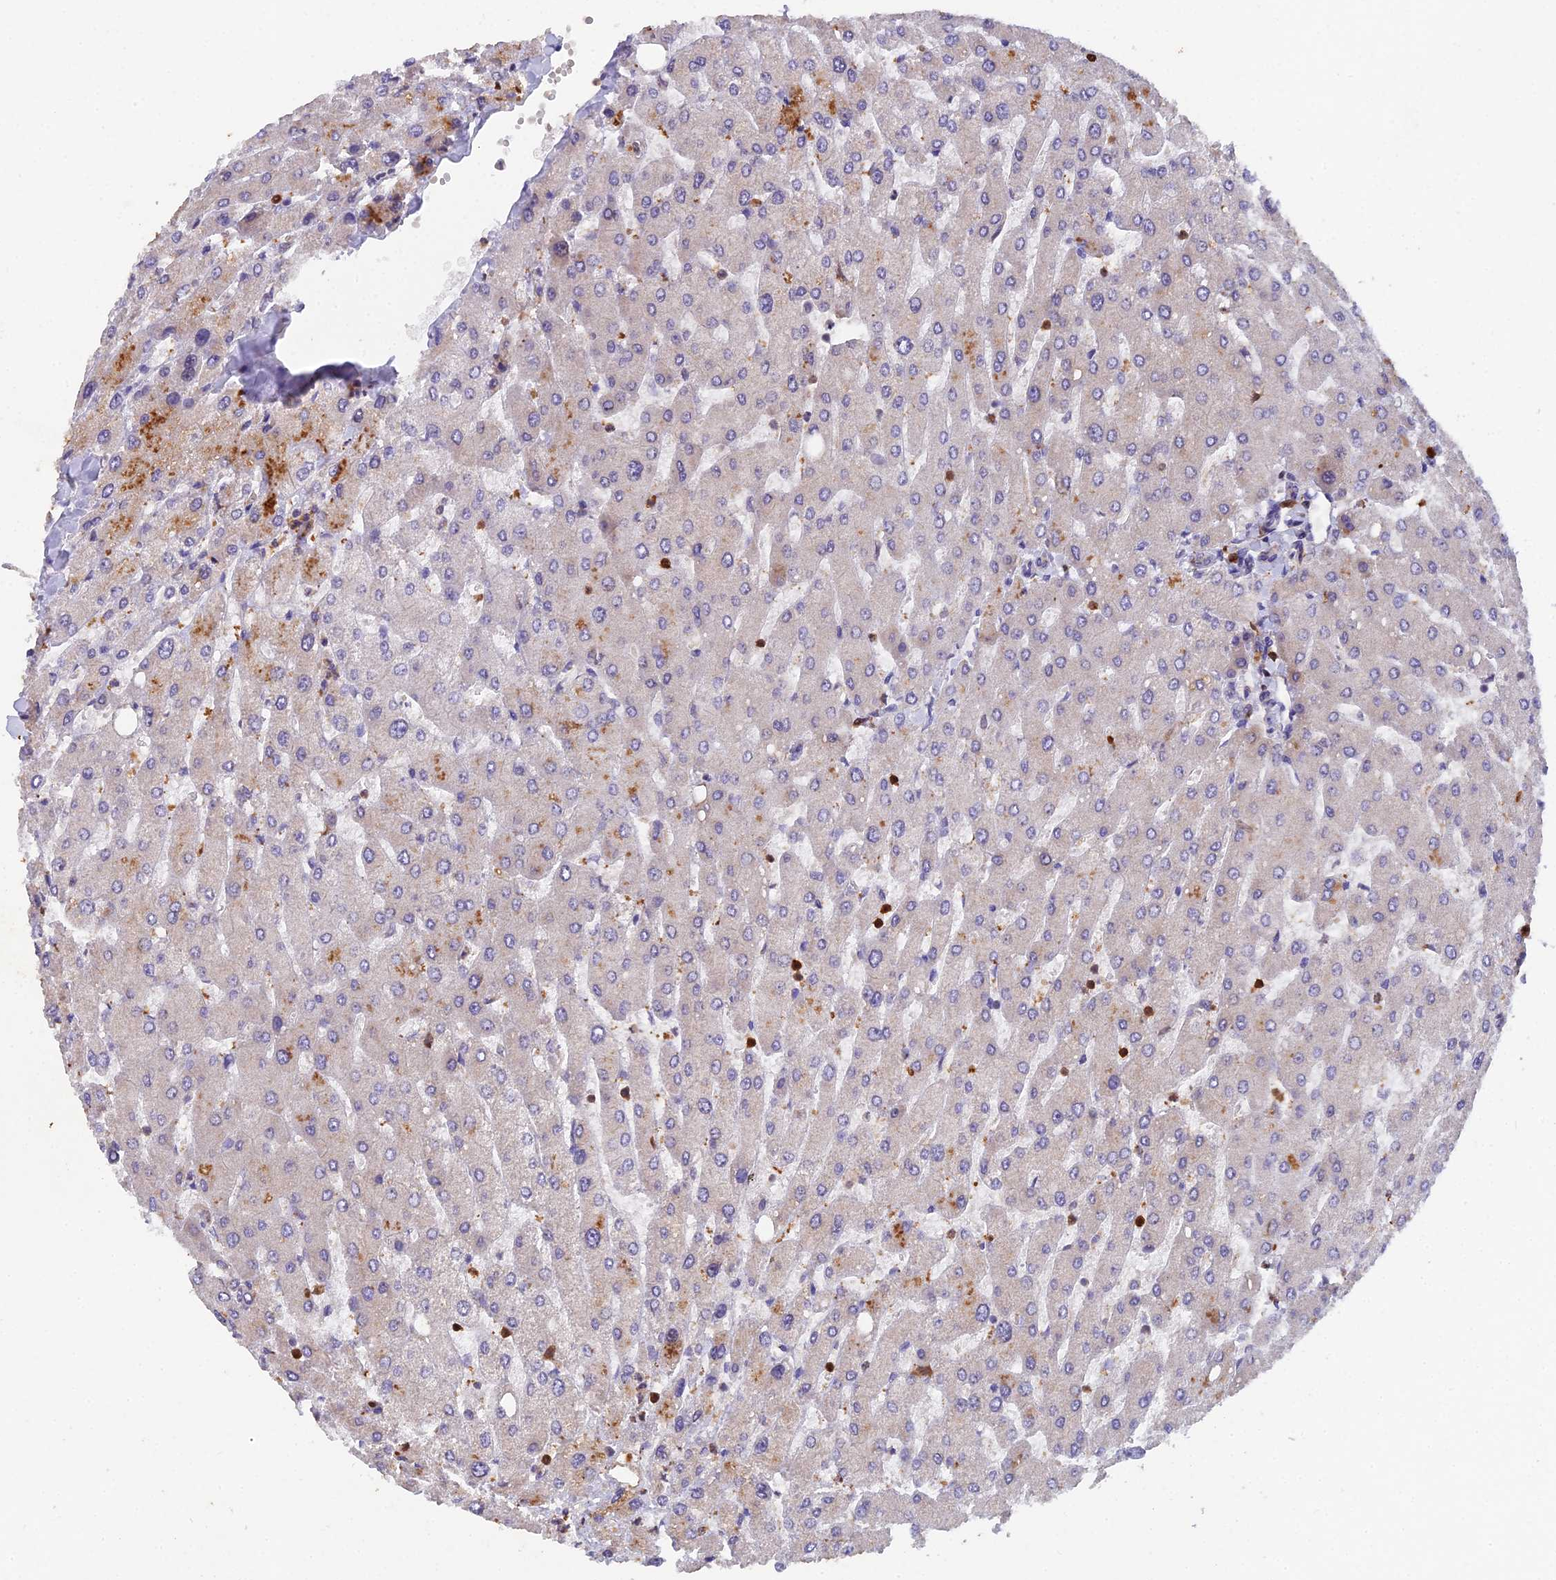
{"staining": {"intensity": "negative", "quantity": "none", "location": "none"}, "tissue": "liver", "cell_type": "Cholangiocytes", "image_type": "normal", "snomed": [{"axis": "morphology", "description": "Normal tissue, NOS"}, {"axis": "topography", "description": "Liver"}], "caption": "Histopathology image shows no significant protein staining in cholangiocytes of normal liver. (Brightfield microscopy of DAB IHC at high magnification).", "gene": "GALK2", "patient": {"sex": "male", "age": 55}}